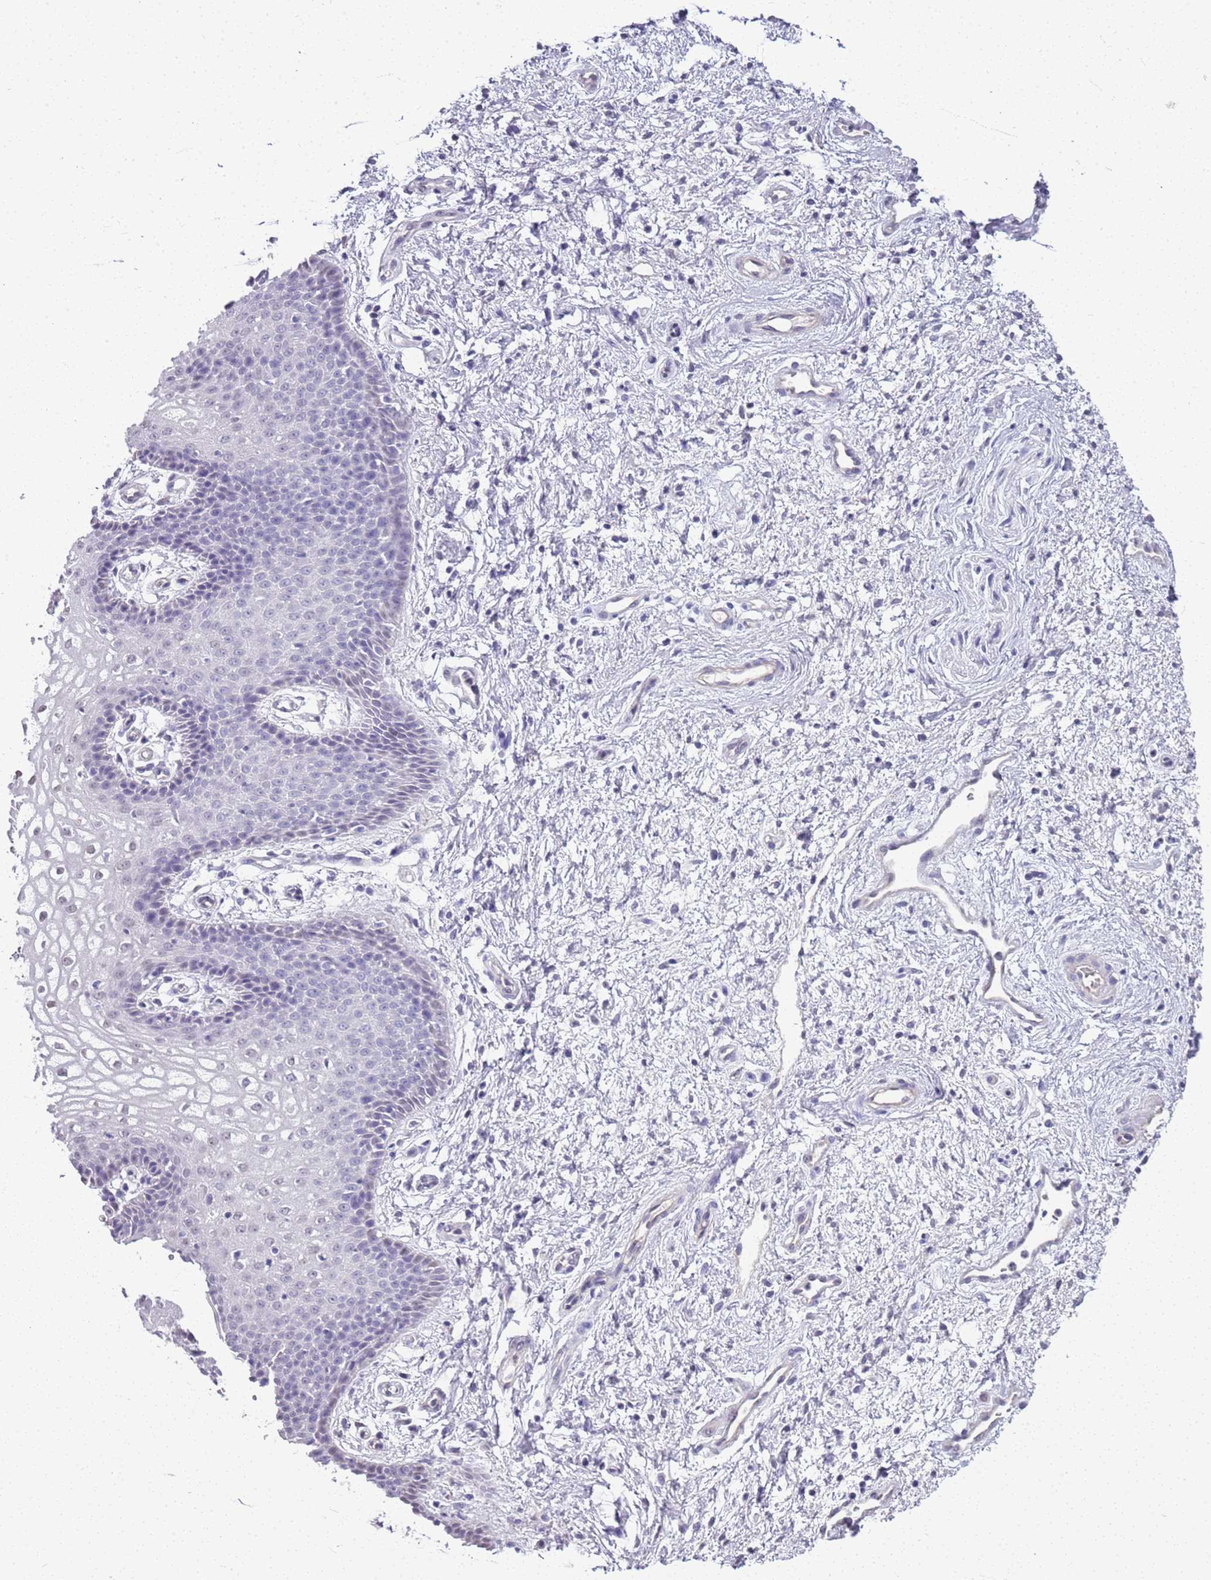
{"staining": {"intensity": "negative", "quantity": "none", "location": "none"}, "tissue": "vagina", "cell_type": "Squamous epithelial cells", "image_type": "normal", "snomed": [{"axis": "morphology", "description": "Normal tissue, NOS"}, {"axis": "topography", "description": "Vagina"}], "caption": "Immunohistochemistry (IHC) micrograph of benign vagina: vagina stained with DAB (3,3'-diaminobenzidine) exhibits no significant protein positivity in squamous epithelial cells. (DAB (3,3'-diaminobenzidine) immunohistochemistry (IHC) visualized using brightfield microscopy, high magnification).", "gene": "CTRC", "patient": {"sex": "female", "age": 34}}